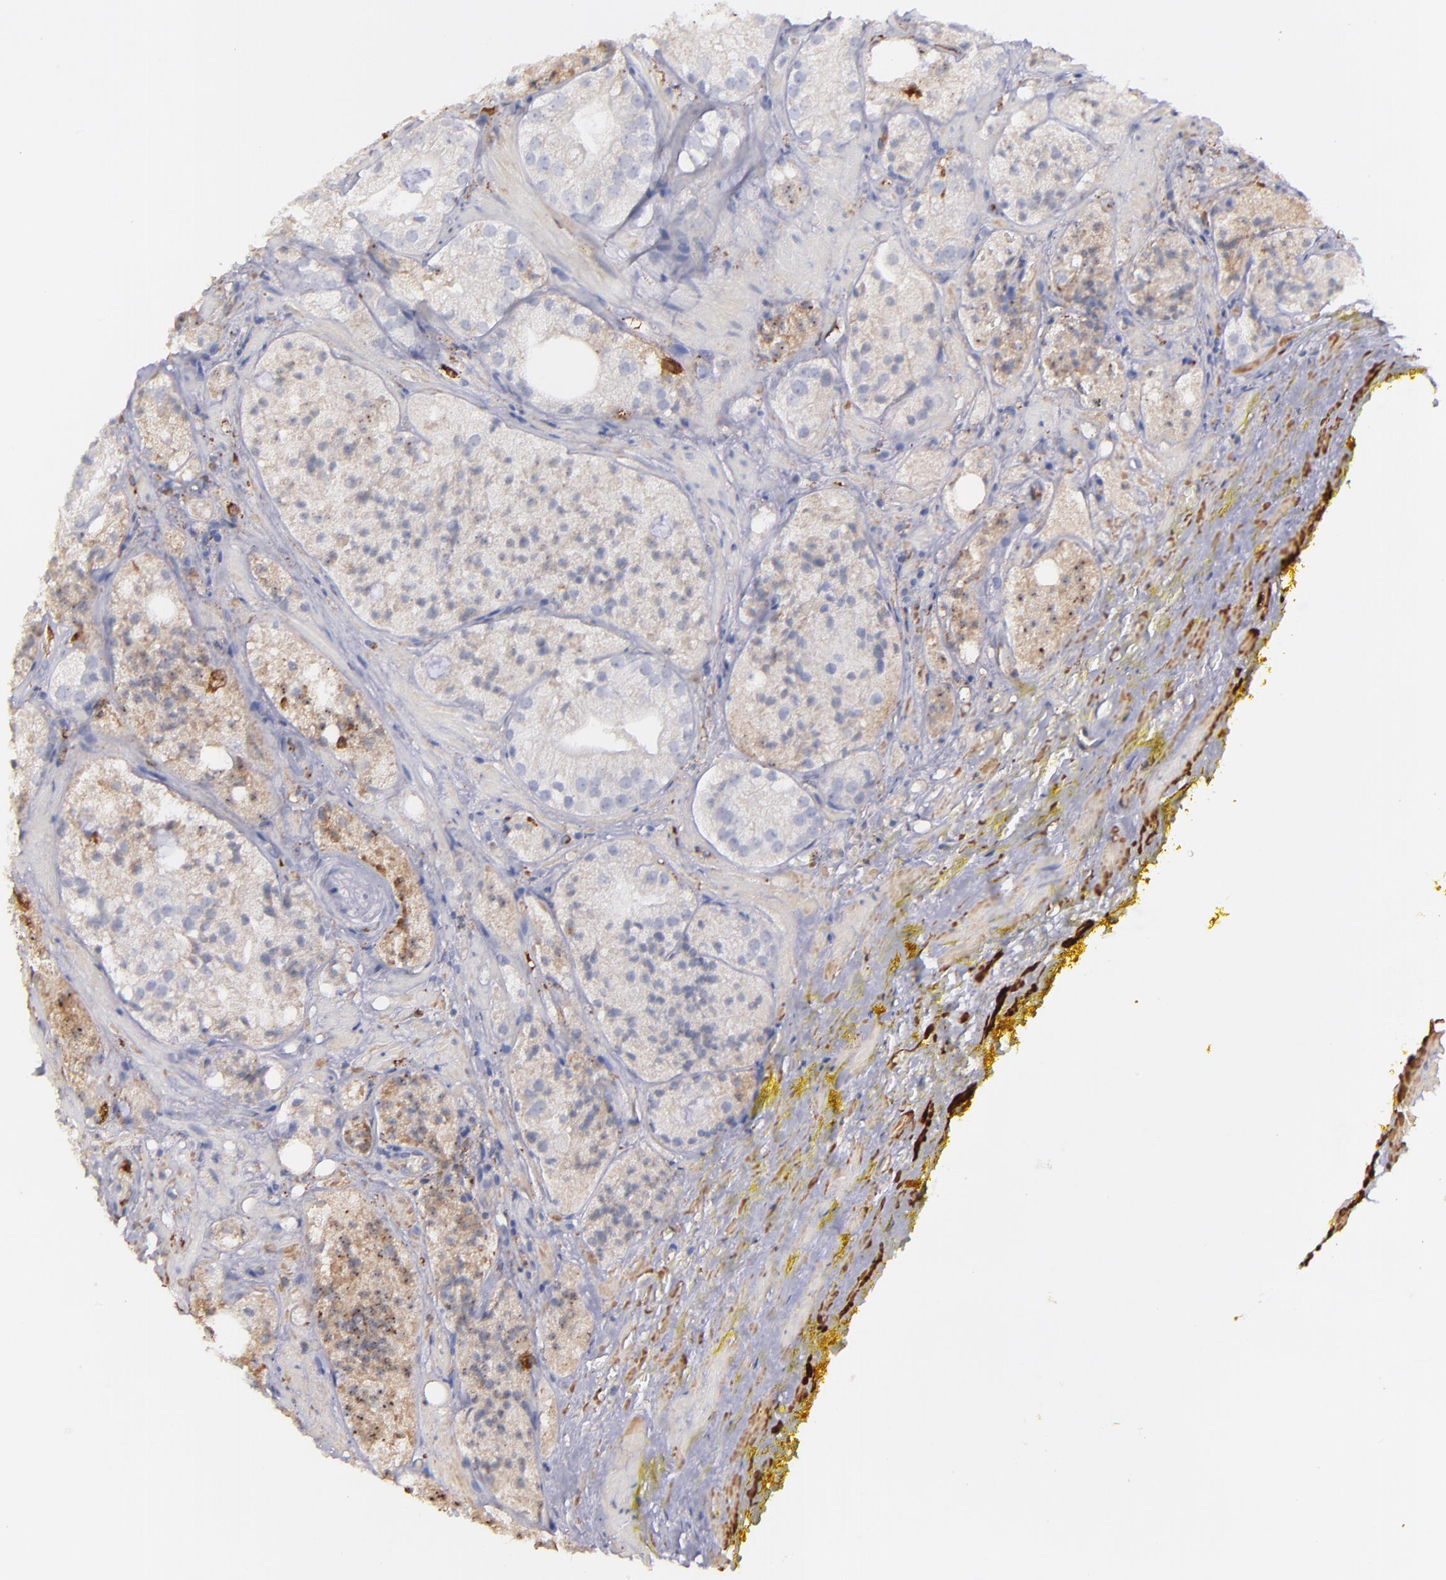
{"staining": {"intensity": "weak", "quantity": "<25%", "location": "cytoplasmic/membranous"}, "tissue": "prostate cancer", "cell_type": "Tumor cells", "image_type": "cancer", "snomed": [{"axis": "morphology", "description": "Adenocarcinoma, Low grade"}, {"axis": "topography", "description": "Prostate"}], "caption": "DAB immunohistochemical staining of human prostate cancer (low-grade adenocarcinoma) reveals no significant positivity in tumor cells.", "gene": "C1QA", "patient": {"sex": "male", "age": 60}}